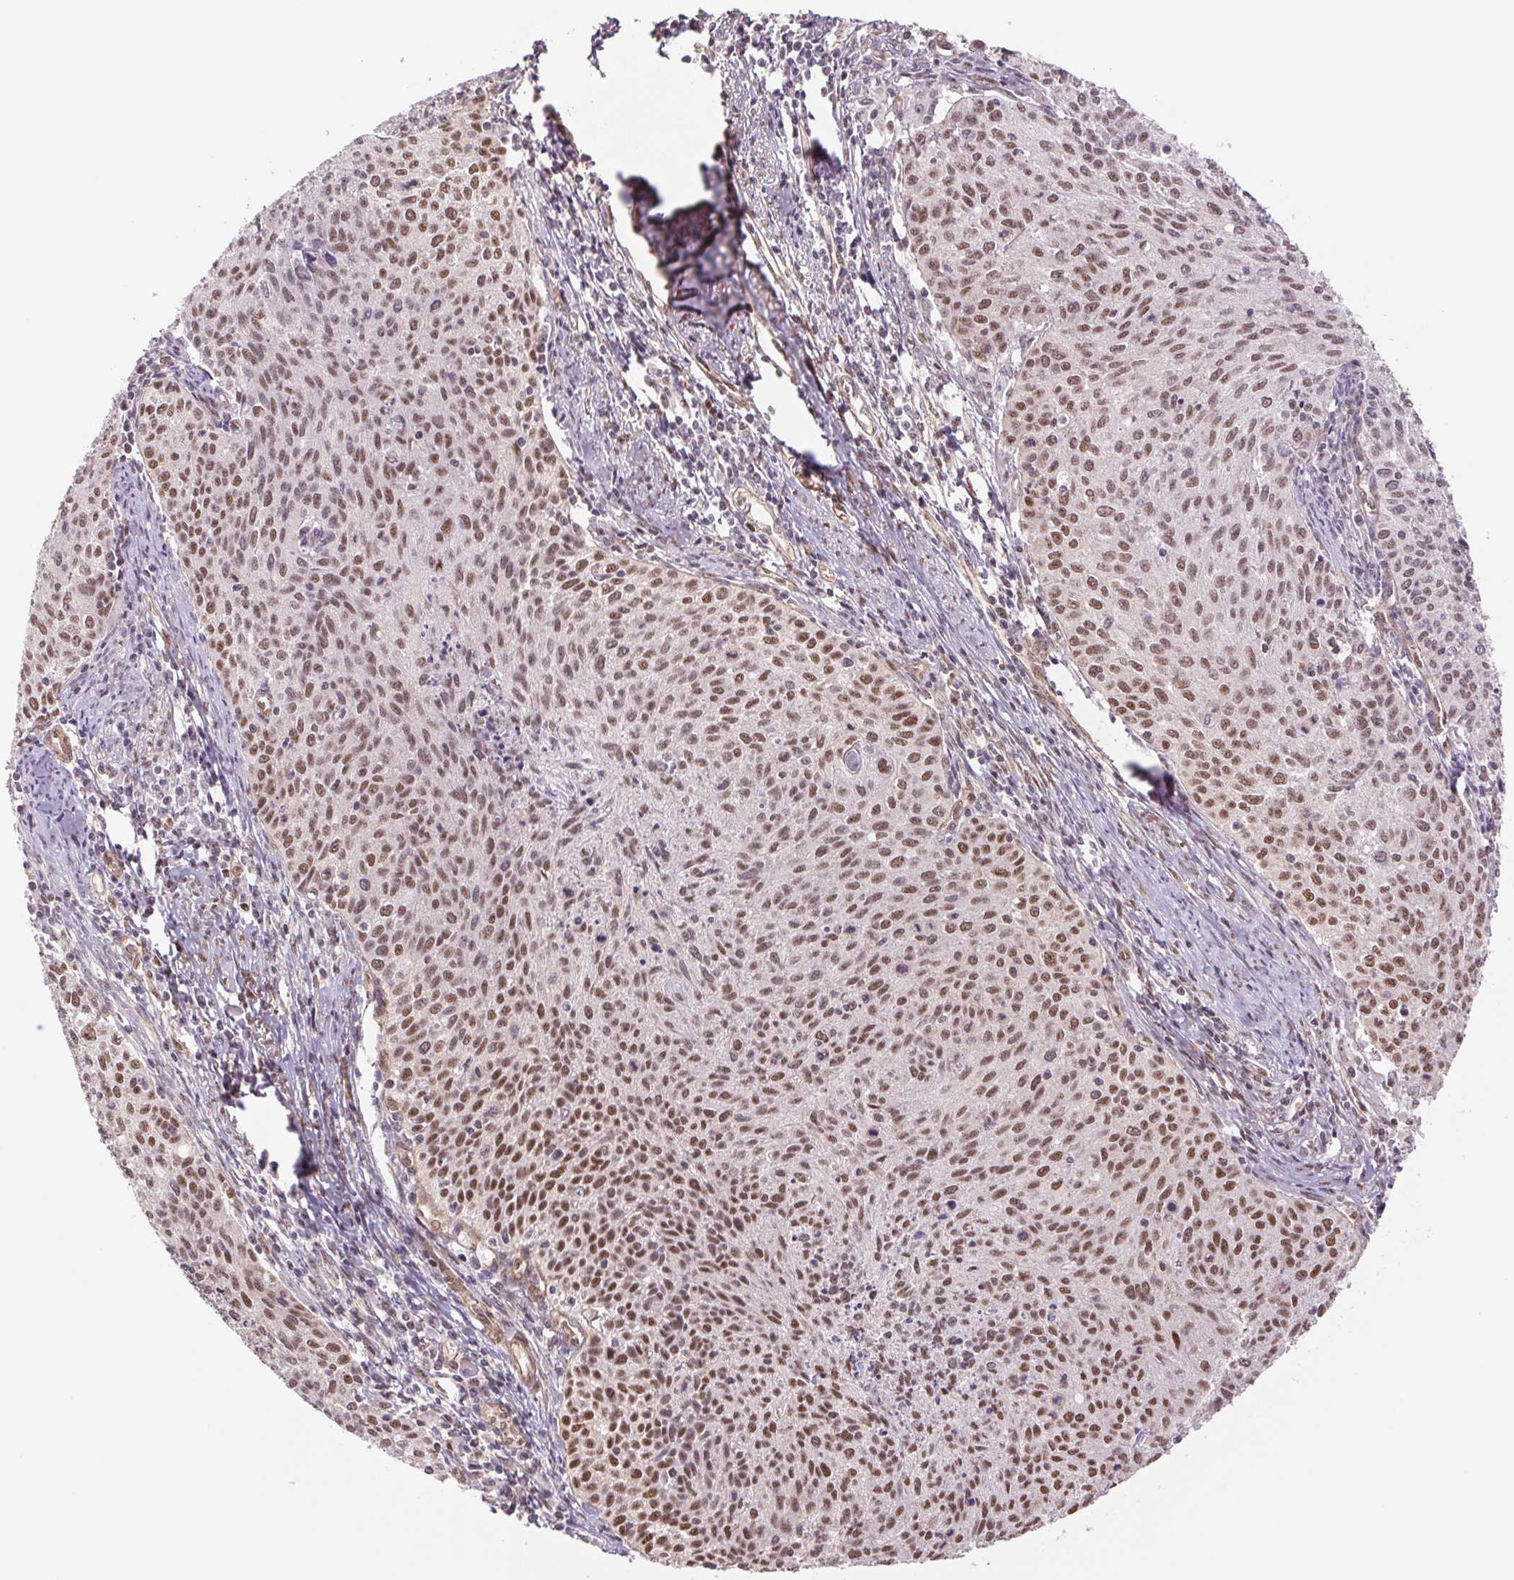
{"staining": {"intensity": "moderate", "quantity": "25%-75%", "location": "nuclear"}, "tissue": "cervical cancer", "cell_type": "Tumor cells", "image_type": "cancer", "snomed": [{"axis": "morphology", "description": "Squamous cell carcinoma, NOS"}, {"axis": "topography", "description": "Cervix"}], "caption": "A photomicrograph of squamous cell carcinoma (cervical) stained for a protein displays moderate nuclear brown staining in tumor cells.", "gene": "CWC25", "patient": {"sex": "female", "age": 38}}